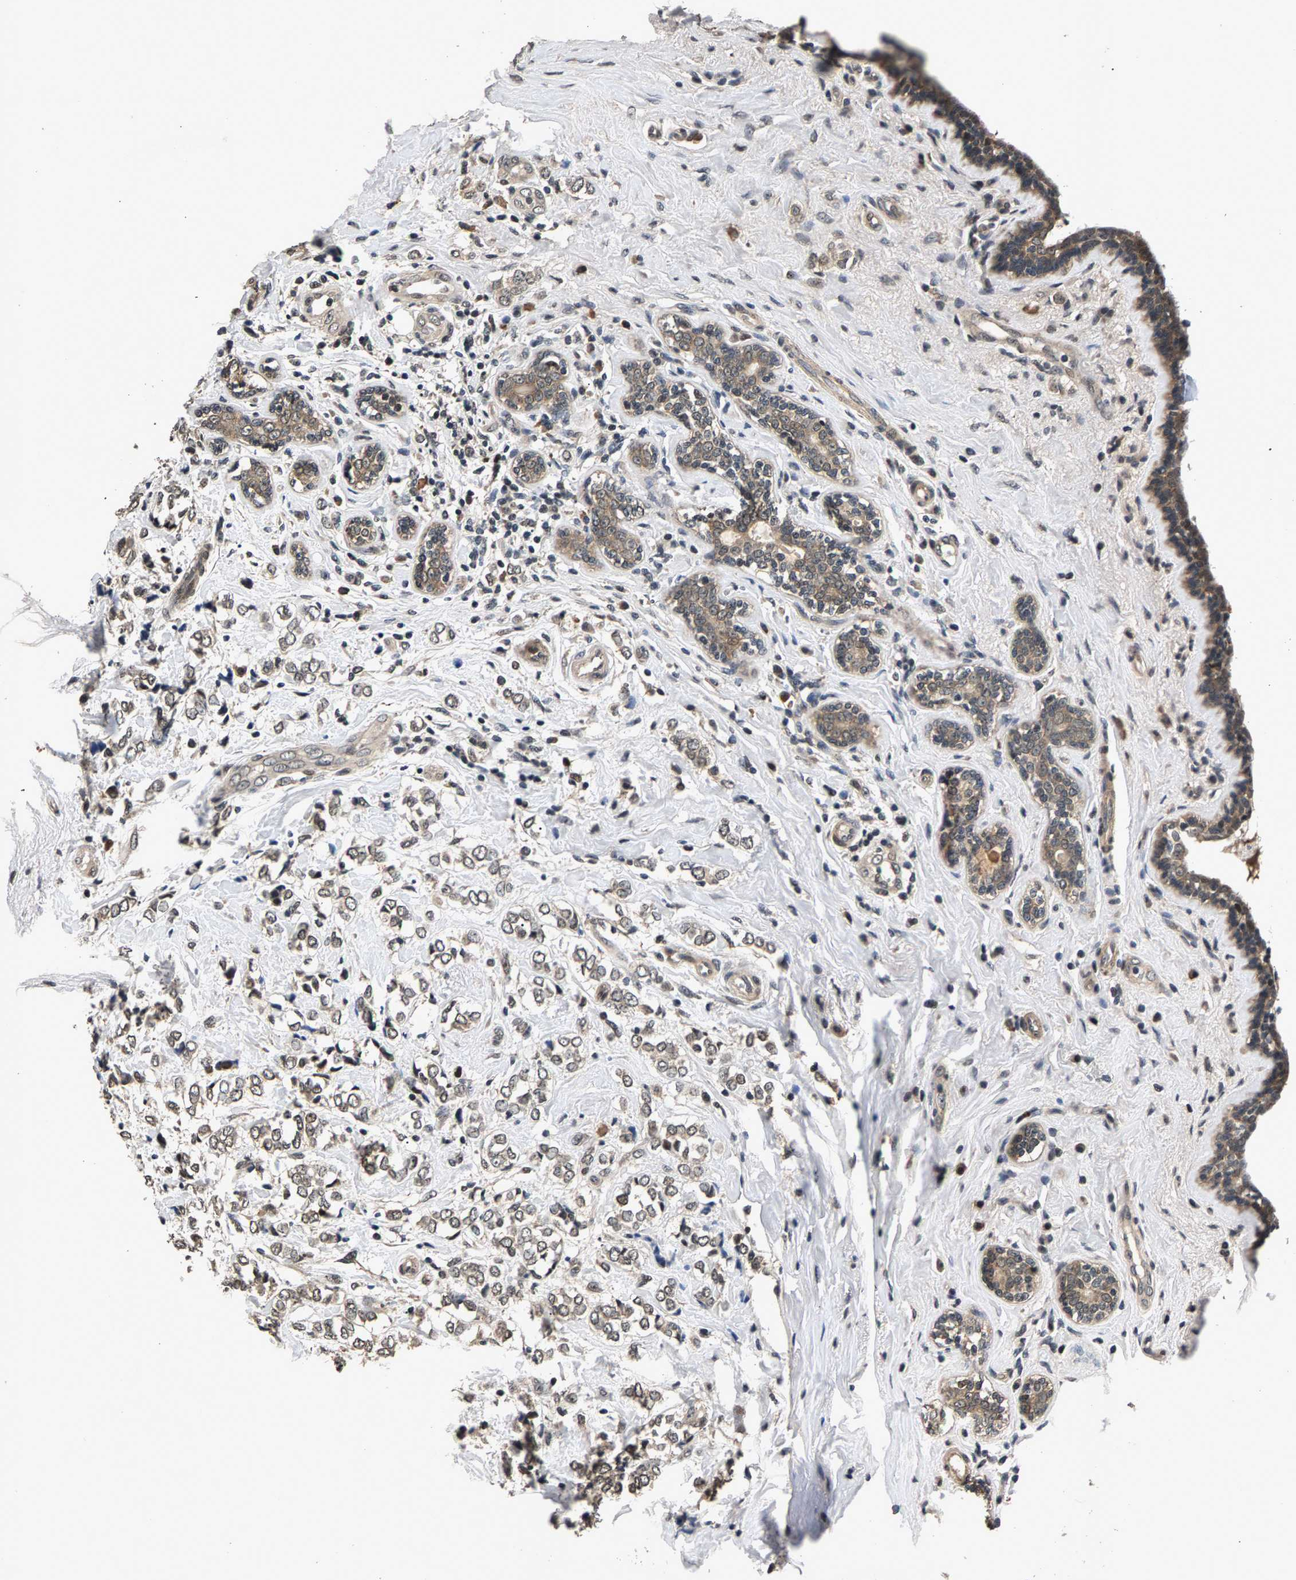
{"staining": {"intensity": "weak", "quantity": ">75%", "location": "cytoplasmic/membranous,nuclear"}, "tissue": "breast cancer", "cell_type": "Tumor cells", "image_type": "cancer", "snomed": [{"axis": "morphology", "description": "Normal tissue, NOS"}, {"axis": "morphology", "description": "Lobular carcinoma"}, {"axis": "topography", "description": "Breast"}], "caption": "Approximately >75% of tumor cells in human breast cancer (lobular carcinoma) demonstrate weak cytoplasmic/membranous and nuclear protein staining as visualized by brown immunohistochemical staining.", "gene": "RBM33", "patient": {"sex": "female", "age": 47}}